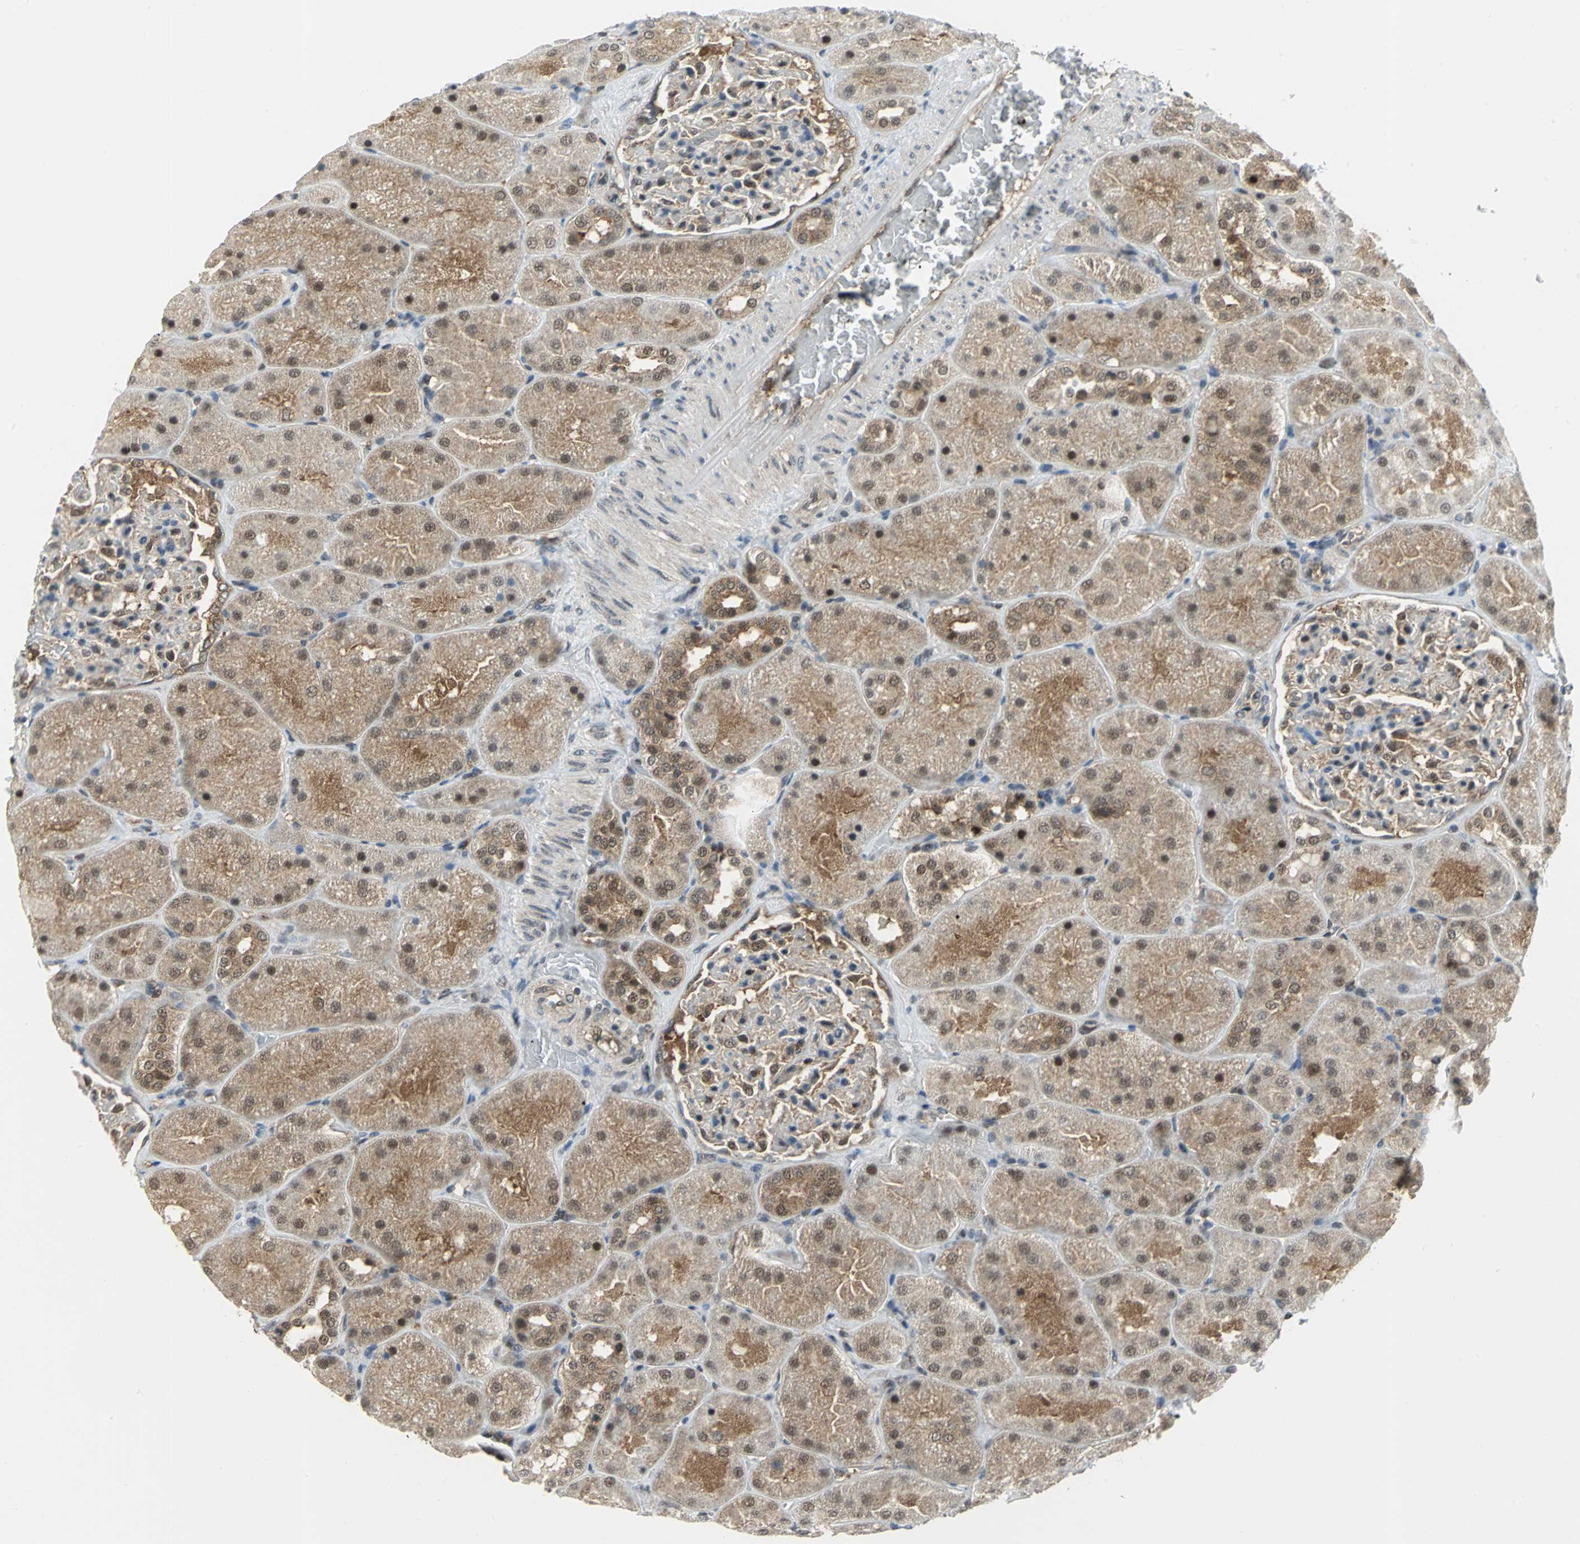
{"staining": {"intensity": "weak", "quantity": "<25%", "location": "nuclear"}, "tissue": "kidney", "cell_type": "Cells in glomeruli", "image_type": "normal", "snomed": [{"axis": "morphology", "description": "Normal tissue, NOS"}, {"axis": "topography", "description": "Kidney"}], "caption": "Cells in glomeruli show no significant staining in unremarkable kidney. (DAB immunohistochemistry (IHC), high magnification).", "gene": "PSMA4", "patient": {"sex": "male", "age": 28}}